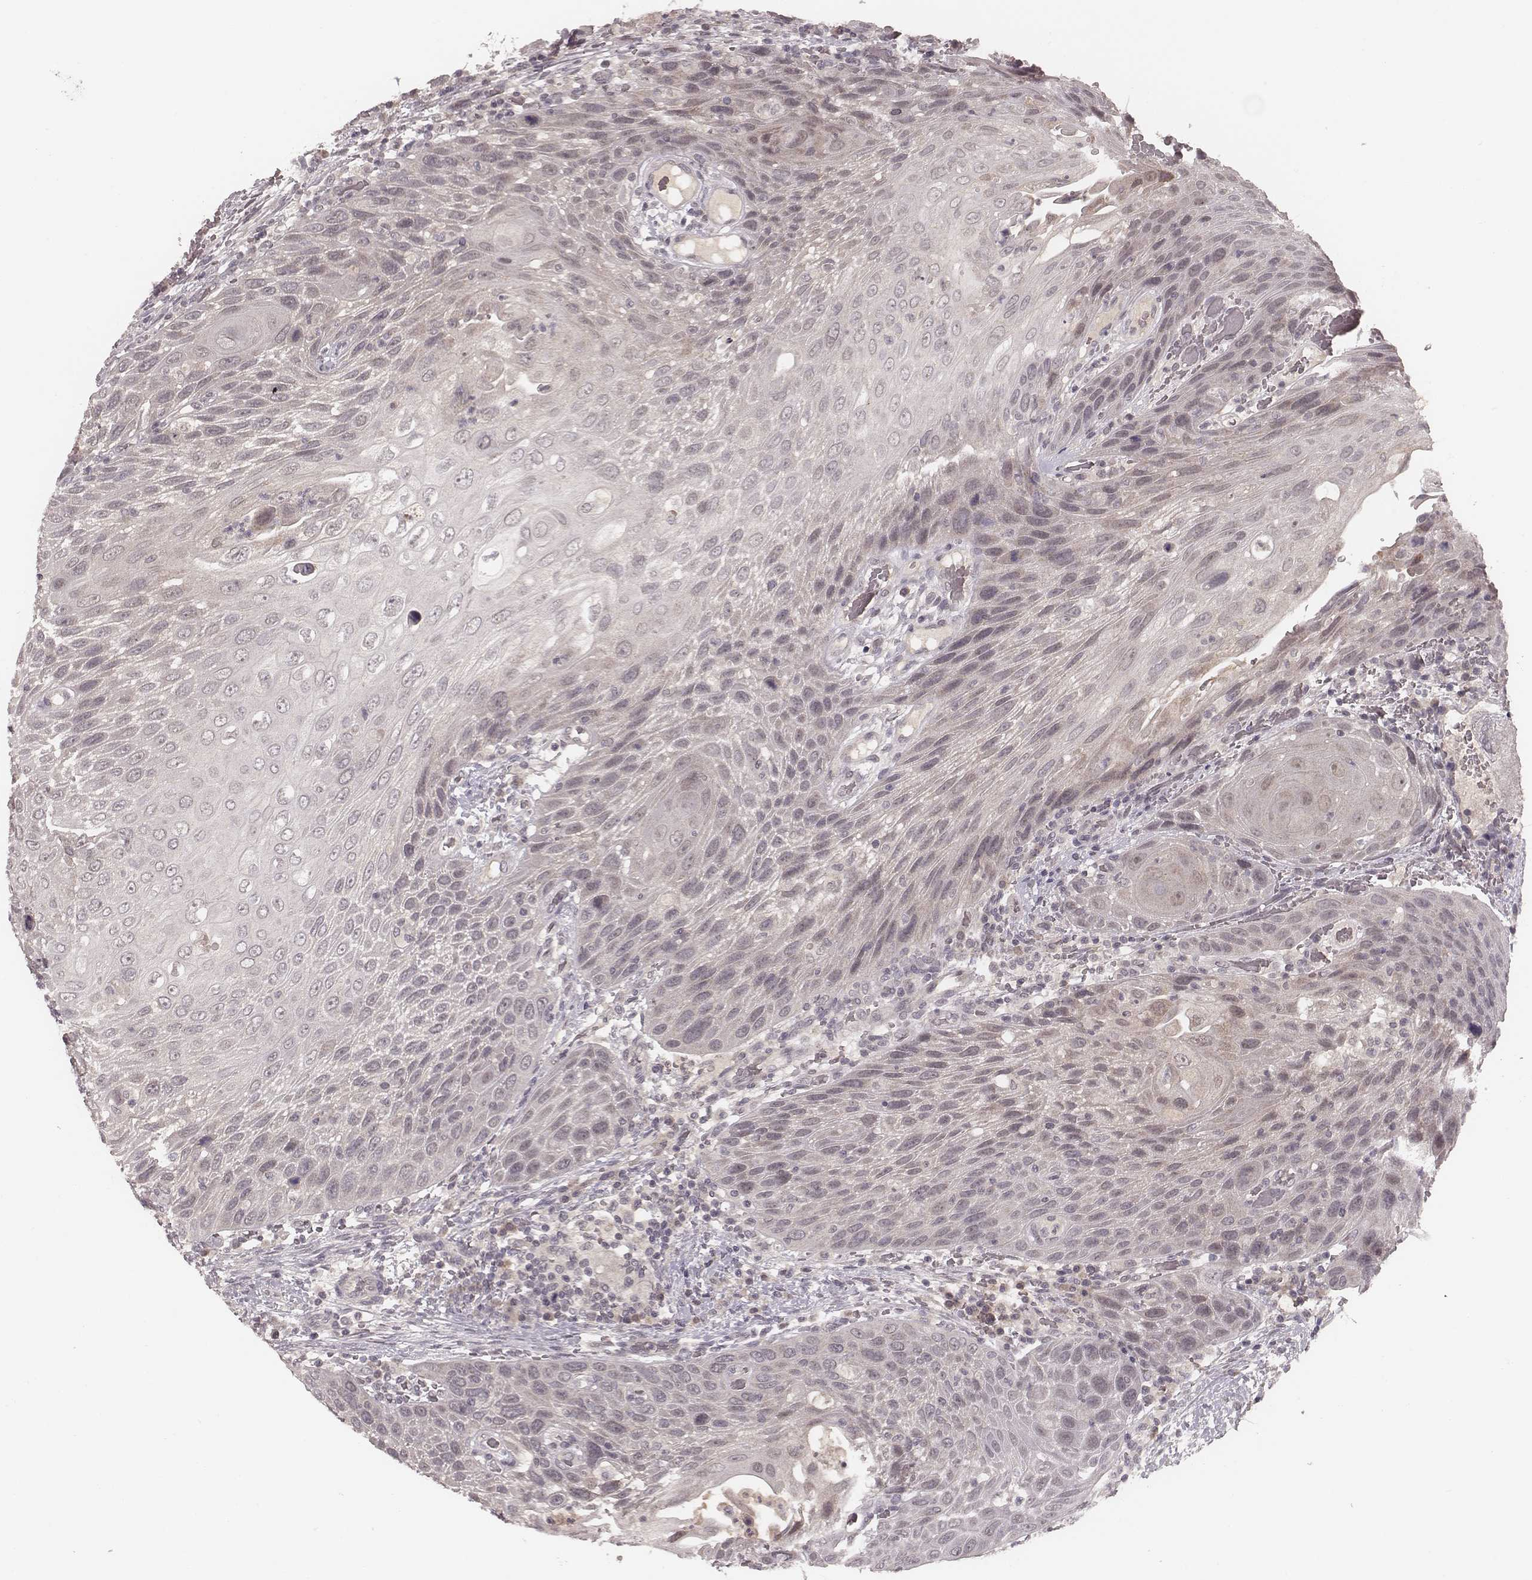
{"staining": {"intensity": "negative", "quantity": "none", "location": "none"}, "tissue": "head and neck cancer", "cell_type": "Tumor cells", "image_type": "cancer", "snomed": [{"axis": "morphology", "description": "Squamous cell carcinoma, NOS"}, {"axis": "topography", "description": "Head-Neck"}], "caption": "A high-resolution image shows immunohistochemistry (IHC) staining of head and neck squamous cell carcinoma, which displays no significant expression in tumor cells. (Immunohistochemistry (ihc), brightfield microscopy, high magnification).", "gene": "LY6K", "patient": {"sex": "male", "age": 69}}